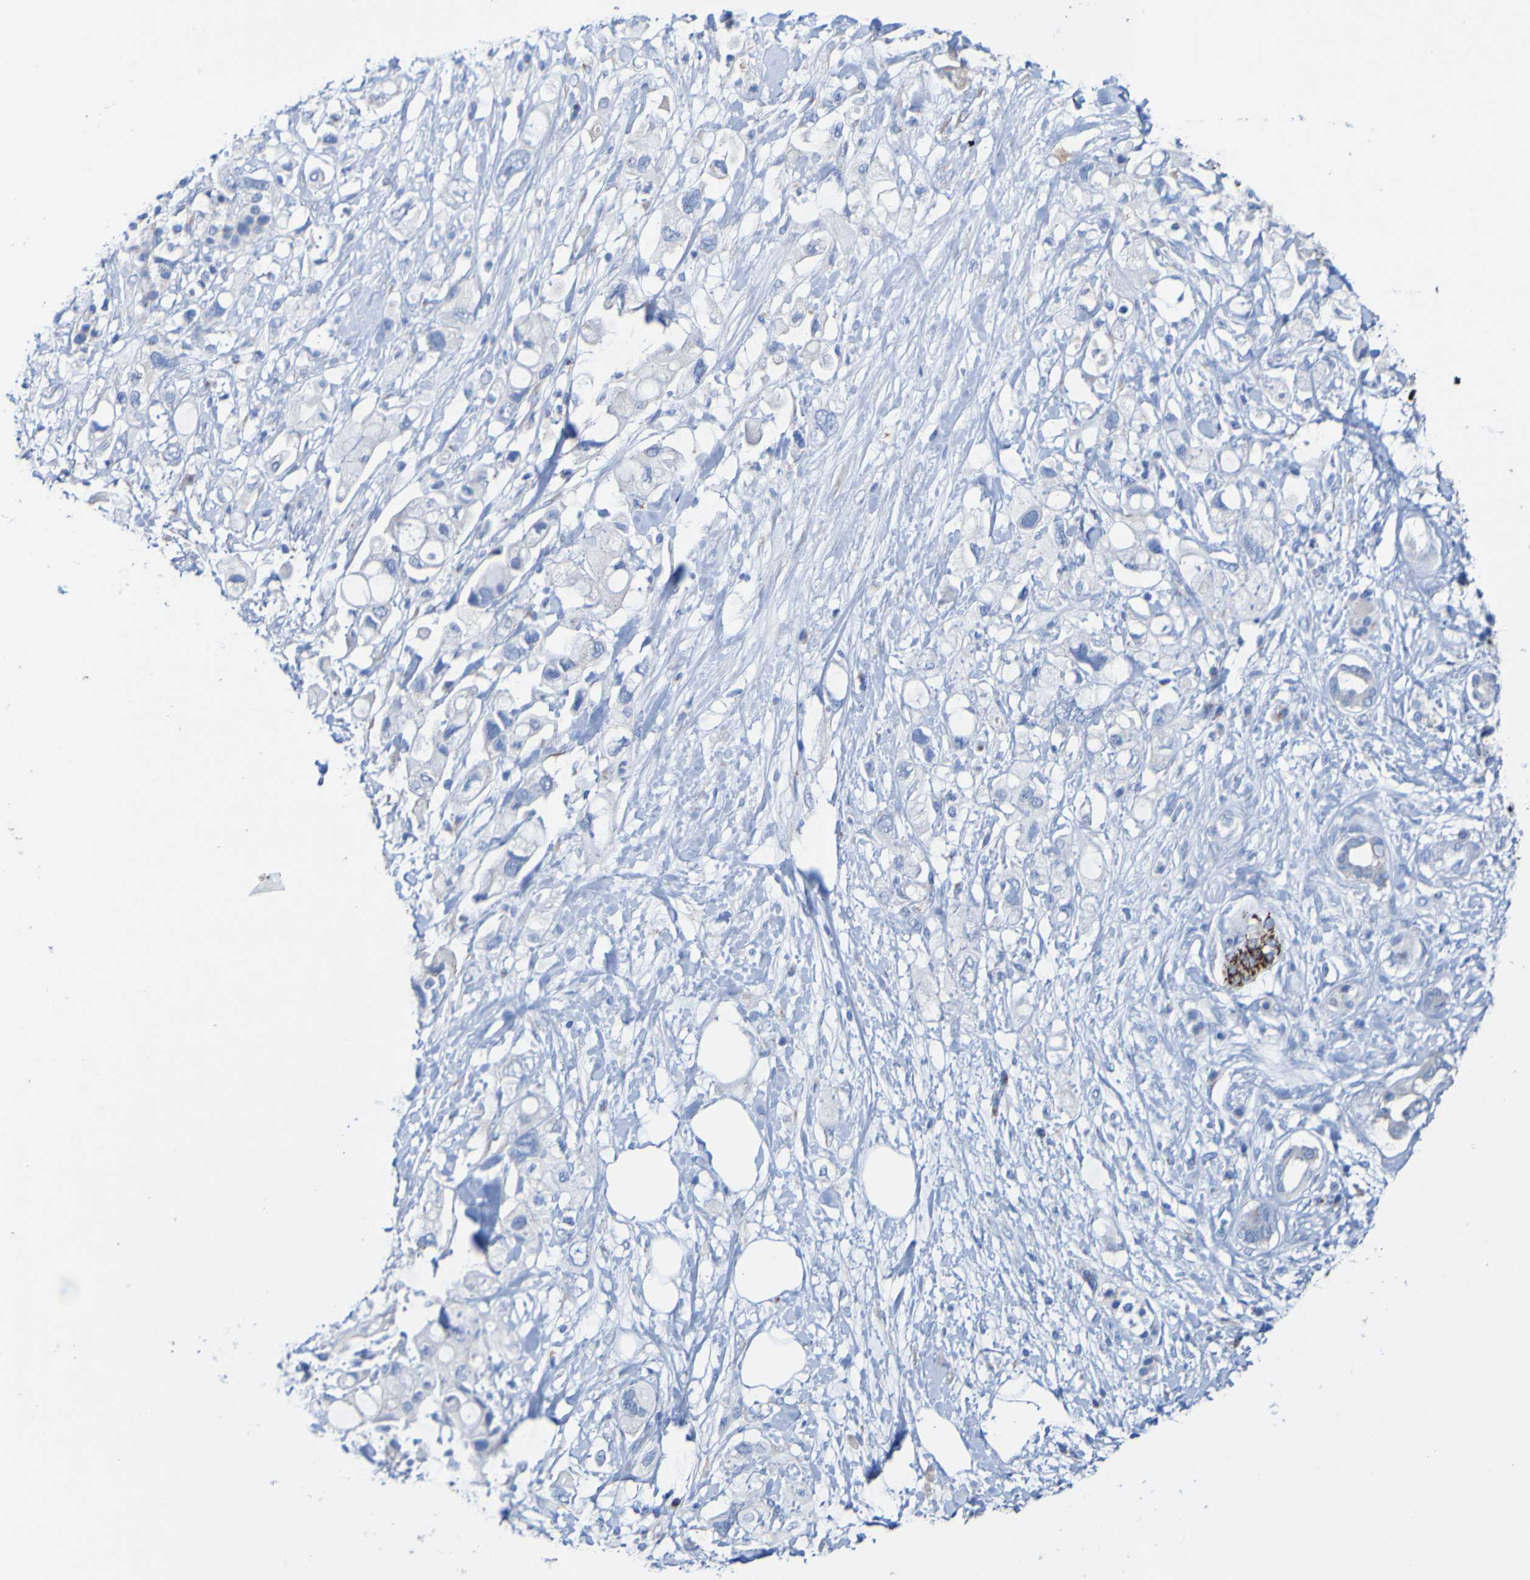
{"staining": {"intensity": "negative", "quantity": "none", "location": "none"}, "tissue": "pancreatic cancer", "cell_type": "Tumor cells", "image_type": "cancer", "snomed": [{"axis": "morphology", "description": "Adenocarcinoma, NOS"}, {"axis": "topography", "description": "Pancreas"}], "caption": "Pancreatic cancer was stained to show a protein in brown. There is no significant staining in tumor cells.", "gene": "ACMSD", "patient": {"sex": "female", "age": 56}}